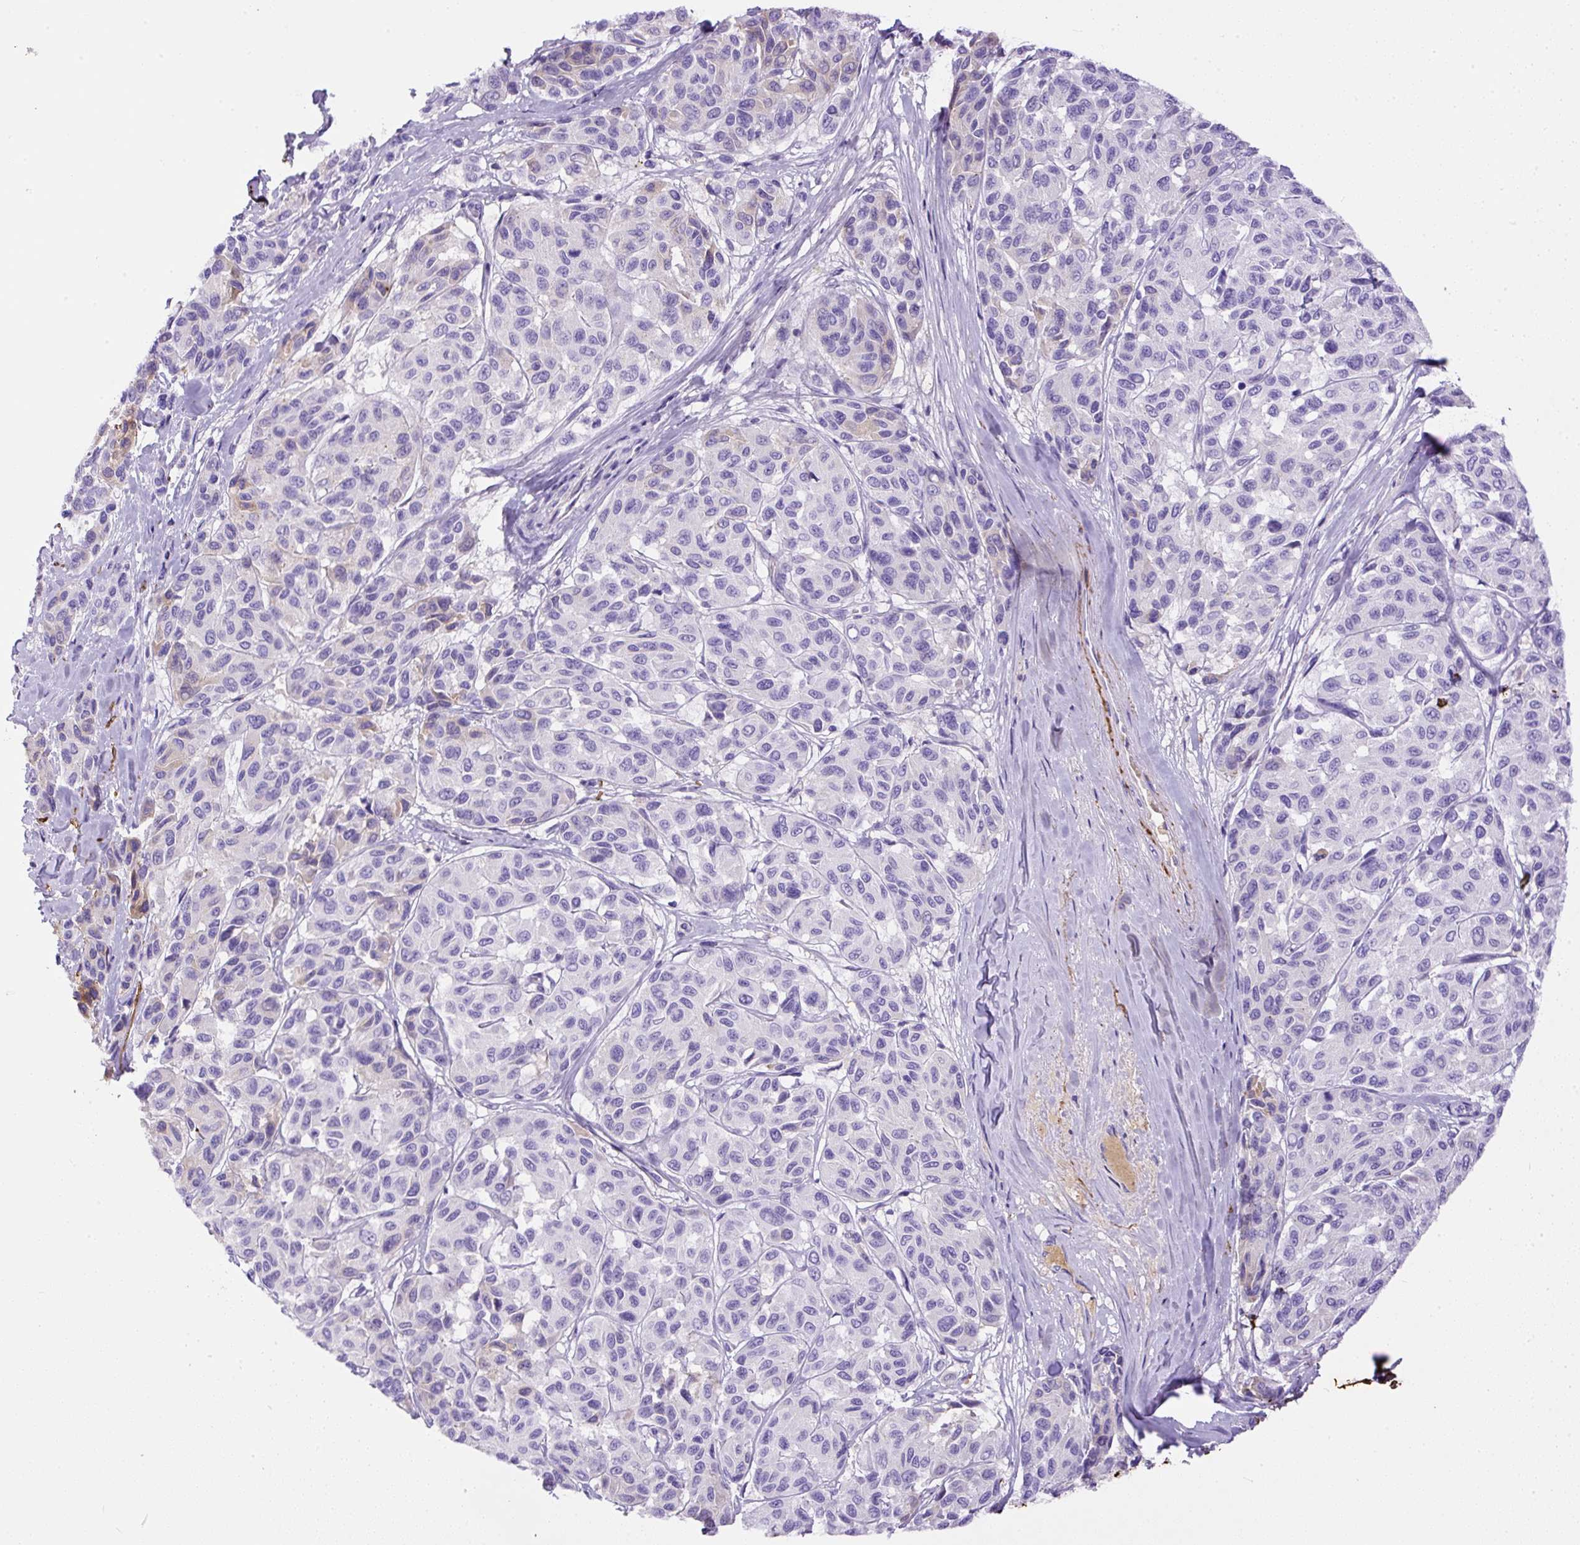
{"staining": {"intensity": "negative", "quantity": "none", "location": "none"}, "tissue": "melanoma", "cell_type": "Tumor cells", "image_type": "cancer", "snomed": [{"axis": "morphology", "description": "Malignant melanoma, NOS"}, {"axis": "topography", "description": "Skin"}], "caption": "Tumor cells are negative for brown protein staining in malignant melanoma. (Immunohistochemistry (ihc), brightfield microscopy, high magnification).", "gene": "APCS", "patient": {"sex": "female", "age": 66}}